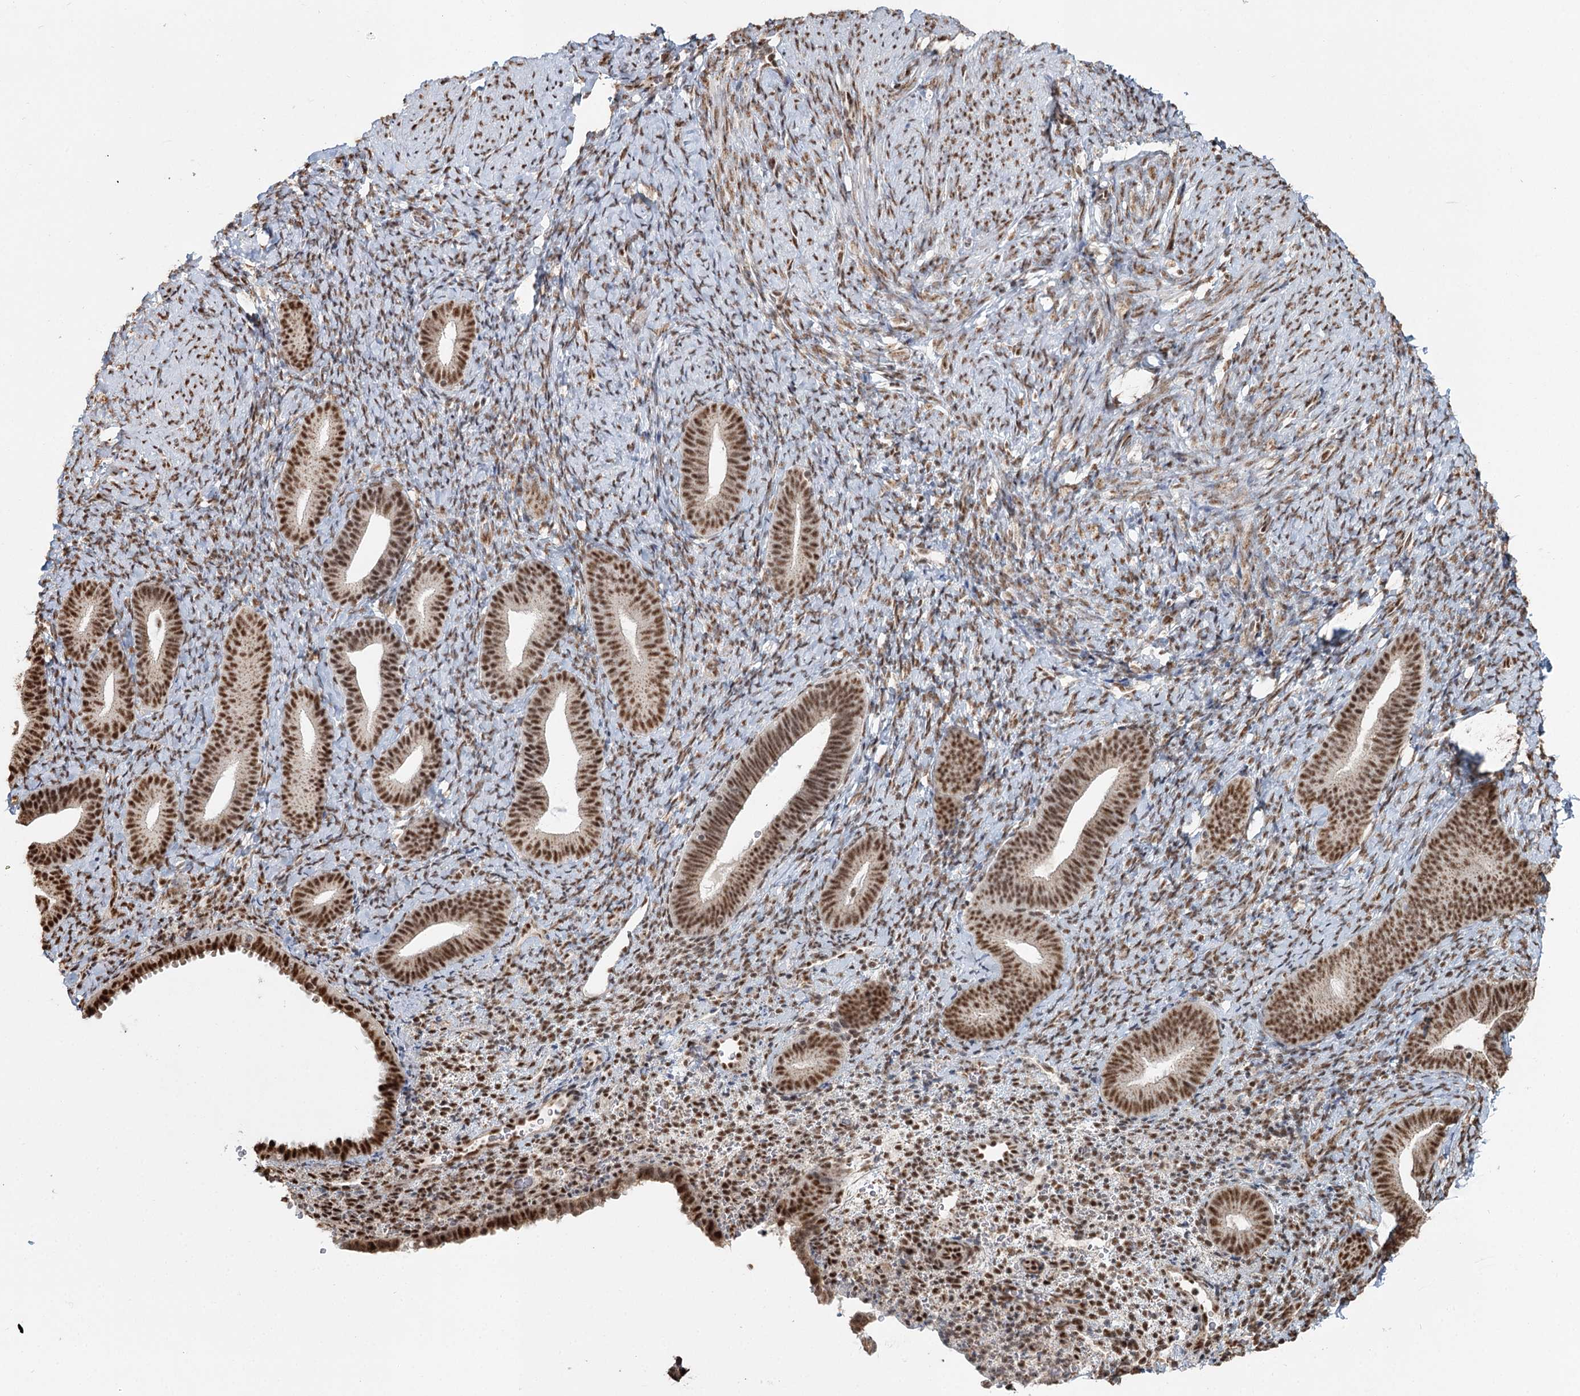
{"staining": {"intensity": "strong", "quantity": "25%-75%", "location": "nuclear"}, "tissue": "endometrium", "cell_type": "Cells in endometrial stroma", "image_type": "normal", "snomed": [{"axis": "morphology", "description": "Normal tissue, NOS"}, {"axis": "topography", "description": "Endometrium"}], "caption": "Immunohistochemical staining of normal endometrium shows high levels of strong nuclear expression in about 25%-75% of cells in endometrial stroma.", "gene": "GPALPP1", "patient": {"sex": "female", "age": 65}}